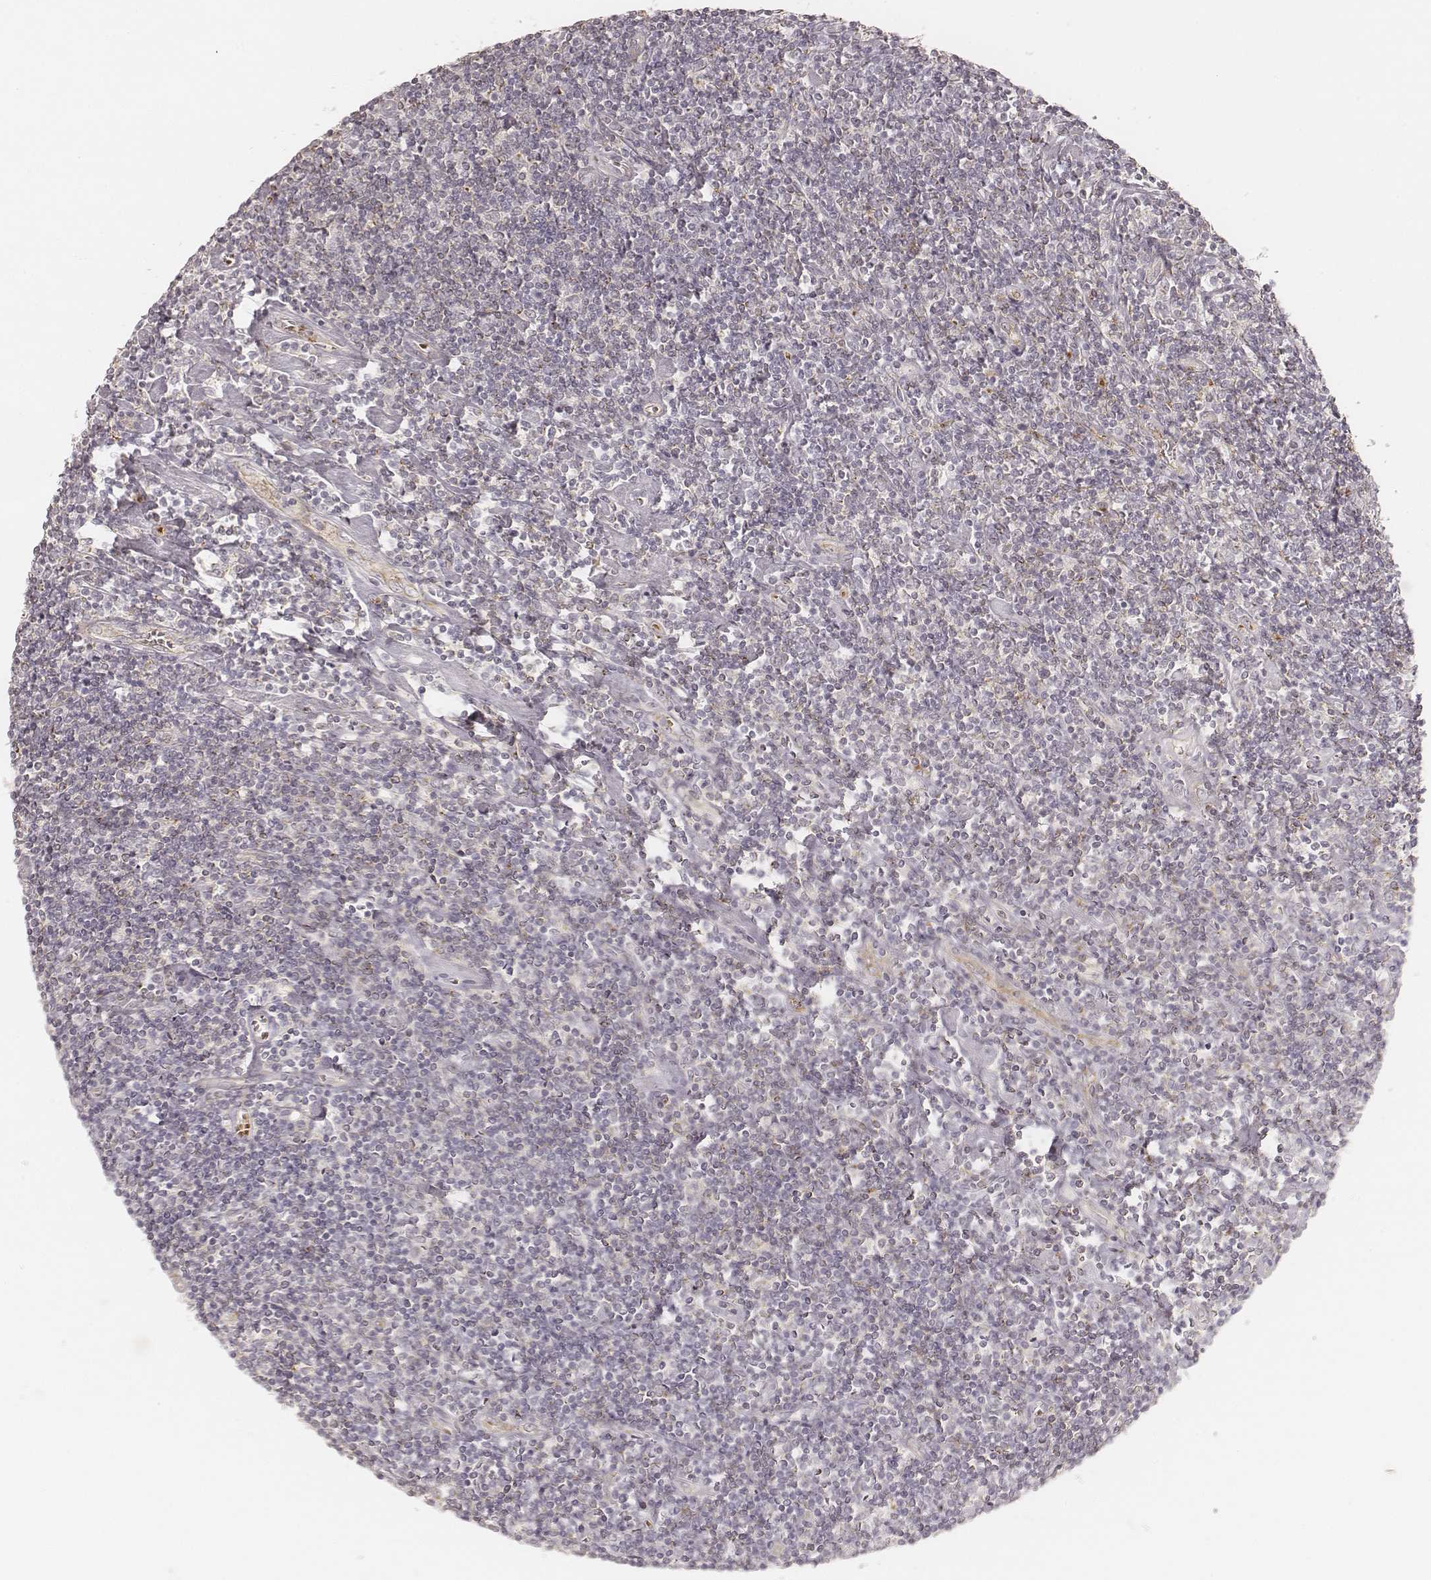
{"staining": {"intensity": "negative", "quantity": "none", "location": "none"}, "tissue": "lymphoma", "cell_type": "Tumor cells", "image_type": "cancer", "snomed": [{"axis": "morphology", "description": "Hodgkin's disease, NOS"}, {"axis": "topography", "description": "Lymph node"}], "caption": "Immunohistochemistry histopathology image of neoplastic tissue: lymphoma stained with DAB (3,3'-diaminobenzidine) exhibits no significant protein staining in tumor cells.", "gene": "GORASP2", "patient": {"sex": "male", "age": 40}}